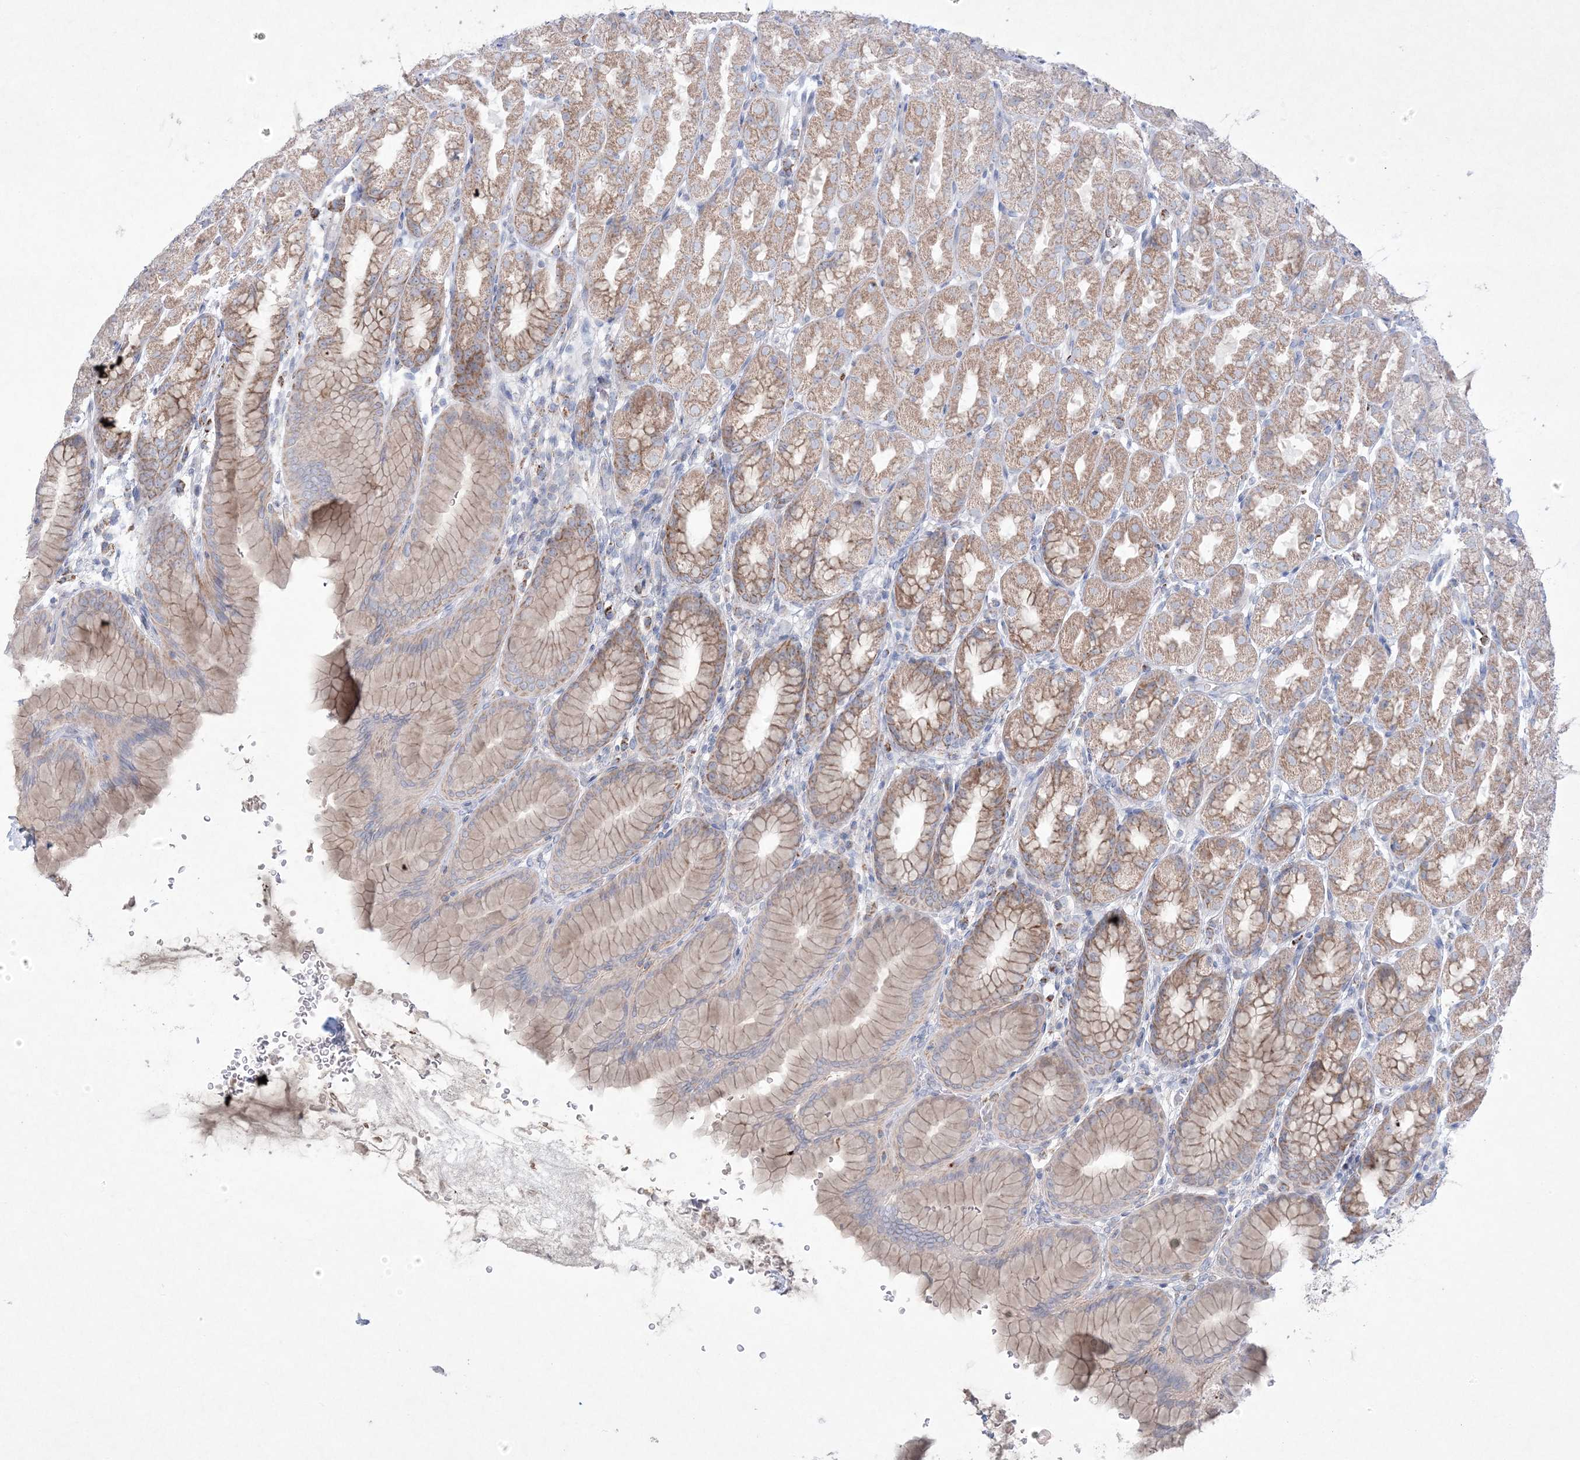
{"staining": {"intensity": "moderate", "quantity": "25%-75%", "location": "cytoplasmic/membranous"}, "tissue": "stomach", "cell_type": "Glandular cells", "image_type": "normal", "snomed": [{"axis": "morphology", "description": "Normal tissue, NOS"}, {"axis": "topography", "description": "Stomach"}], "caption": "Immunohistochemical staining of benign stomach exhibits 25%-75% levels of moderate cytoplasmic/membranous protein positivity in approximately 25%-75% of glandular cells. Nuclei are stained in blue.", "gene": "KCTD6", "patient": {"sex": "male", "age": 42}}